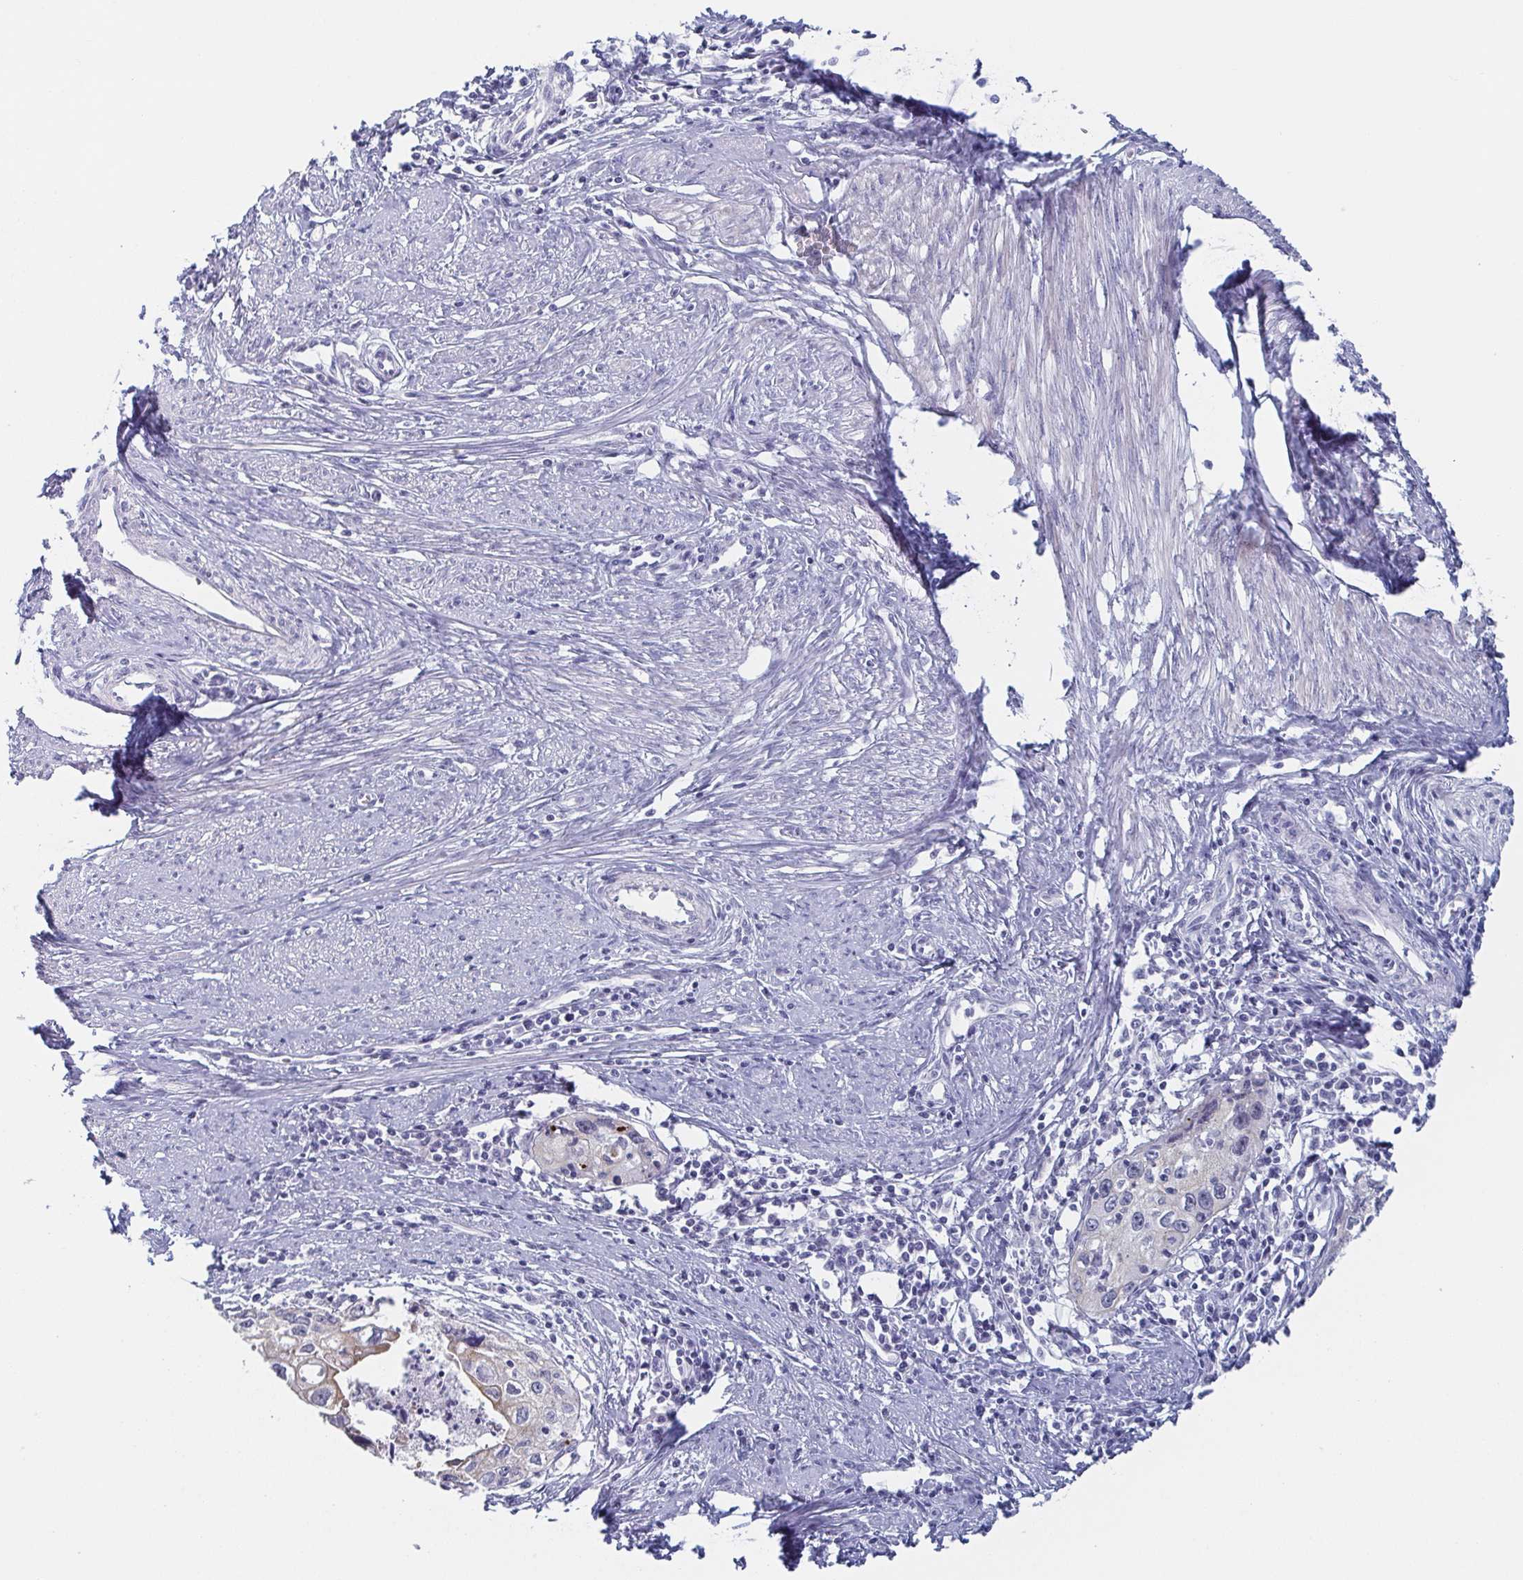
{"staining": {"intensity": "negative", "quantity": "none", "location": "none"}, "tissue": "cervical cancer", "cell_type": "Tumor cells", "image_type": "cancer", "snomed": [{"axis": "morphology", "description": "Squamous cell carcinoma, NOS"}, {"axis": "topography", "description": "Cervix"}], "caption": "IHC of squamous cell carcinoma (cervical) demonstrates no staining in tumor cells. (DAB immunohistochemistry, high magnification).", "gene": "RHOV", "patient": {"sex": "female", "age": 40}}